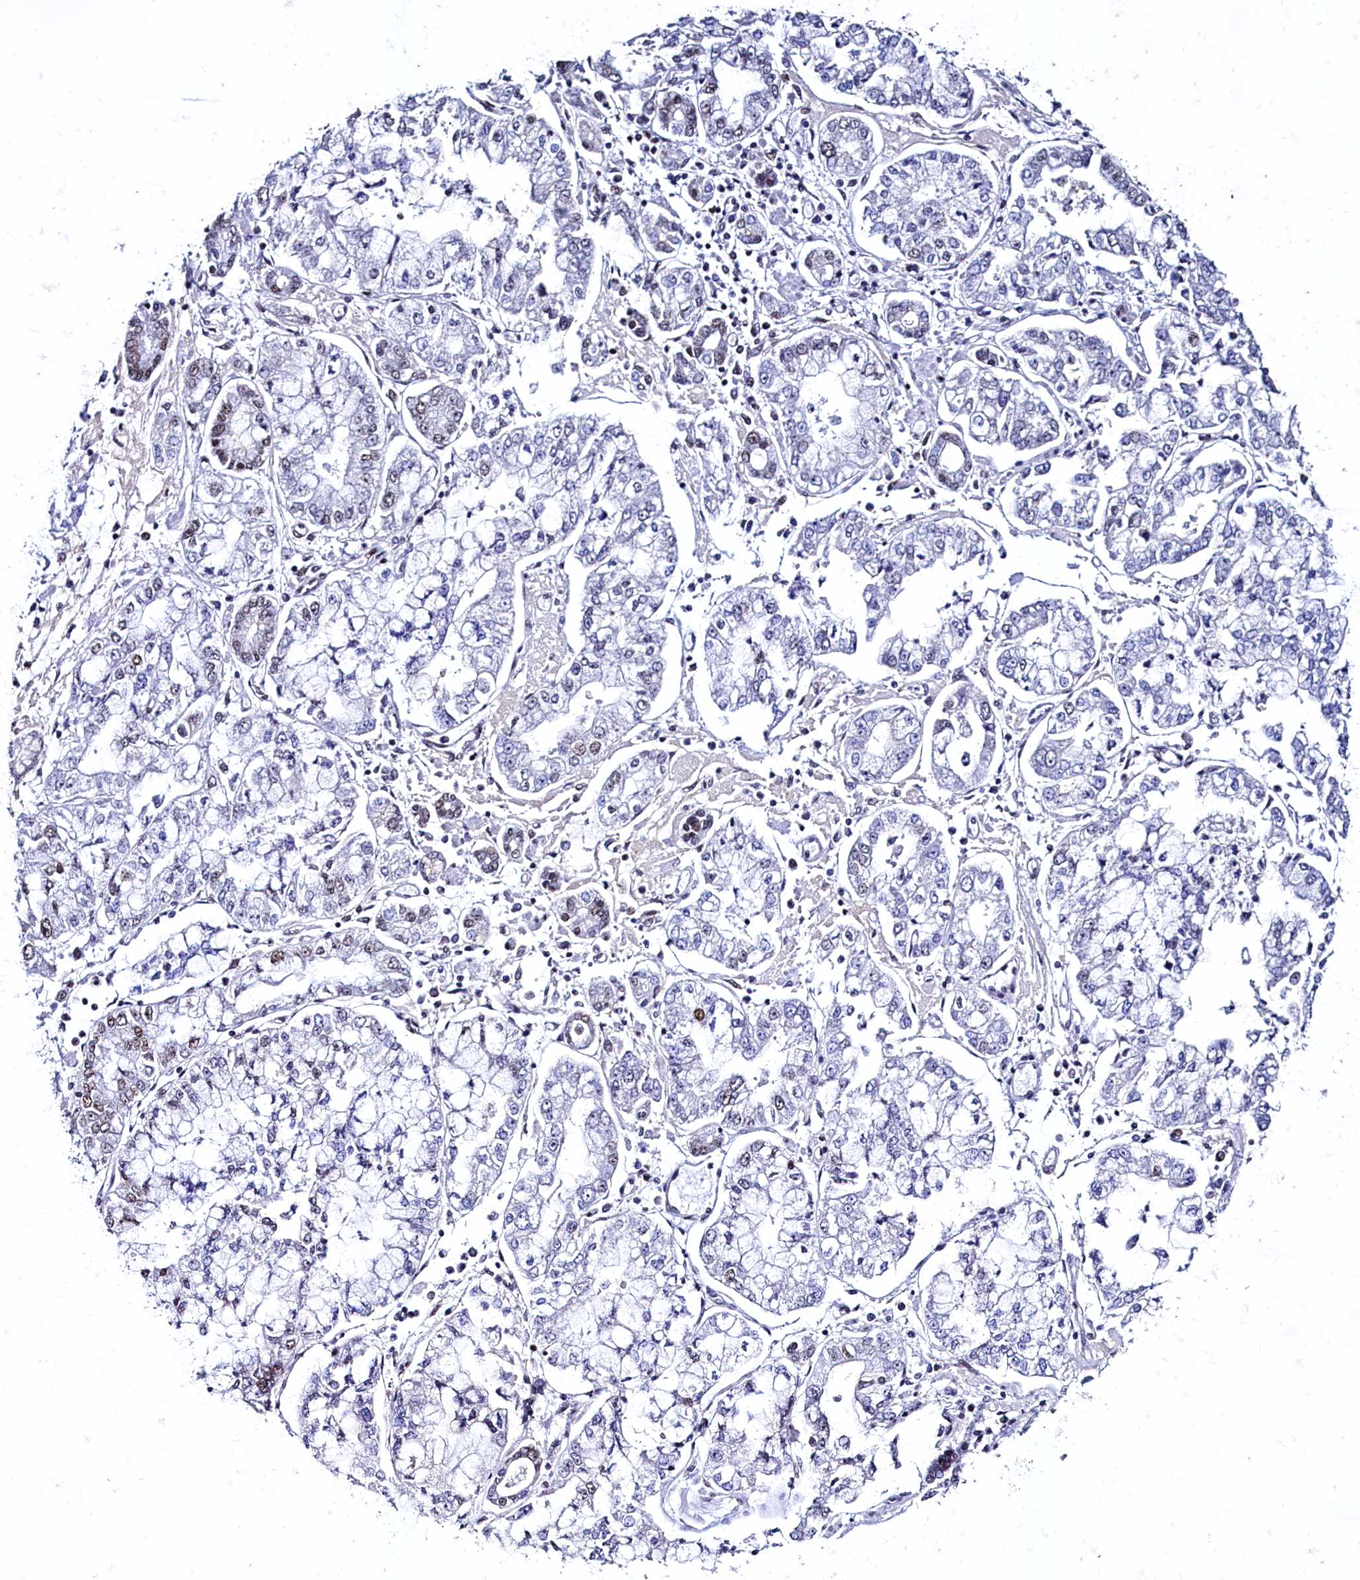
{"staining": {"intensity": "moderate", "quantity": "<25%", "location": "nuclear"}, "tissue": "stomach cancer", "cell_type": "Tumor cells", "image_type": "cancer", "snomed": [{"axis": "morphology", "description": "Adenocarcinoma, NOS"}, {"axis": "topography", "description": "Stomach"}], "caption": "Protein staining demonstrates moderate nuclear positivity in about <25% of tumor cells in adenocarcinoma (stomach). (DAB (3,3'-diaminobenzidine) IHC, brown staining for protein, blue staining for nuclei).", "gene": "CPSF7", "patient": {"sex": "male", "age": 76}}